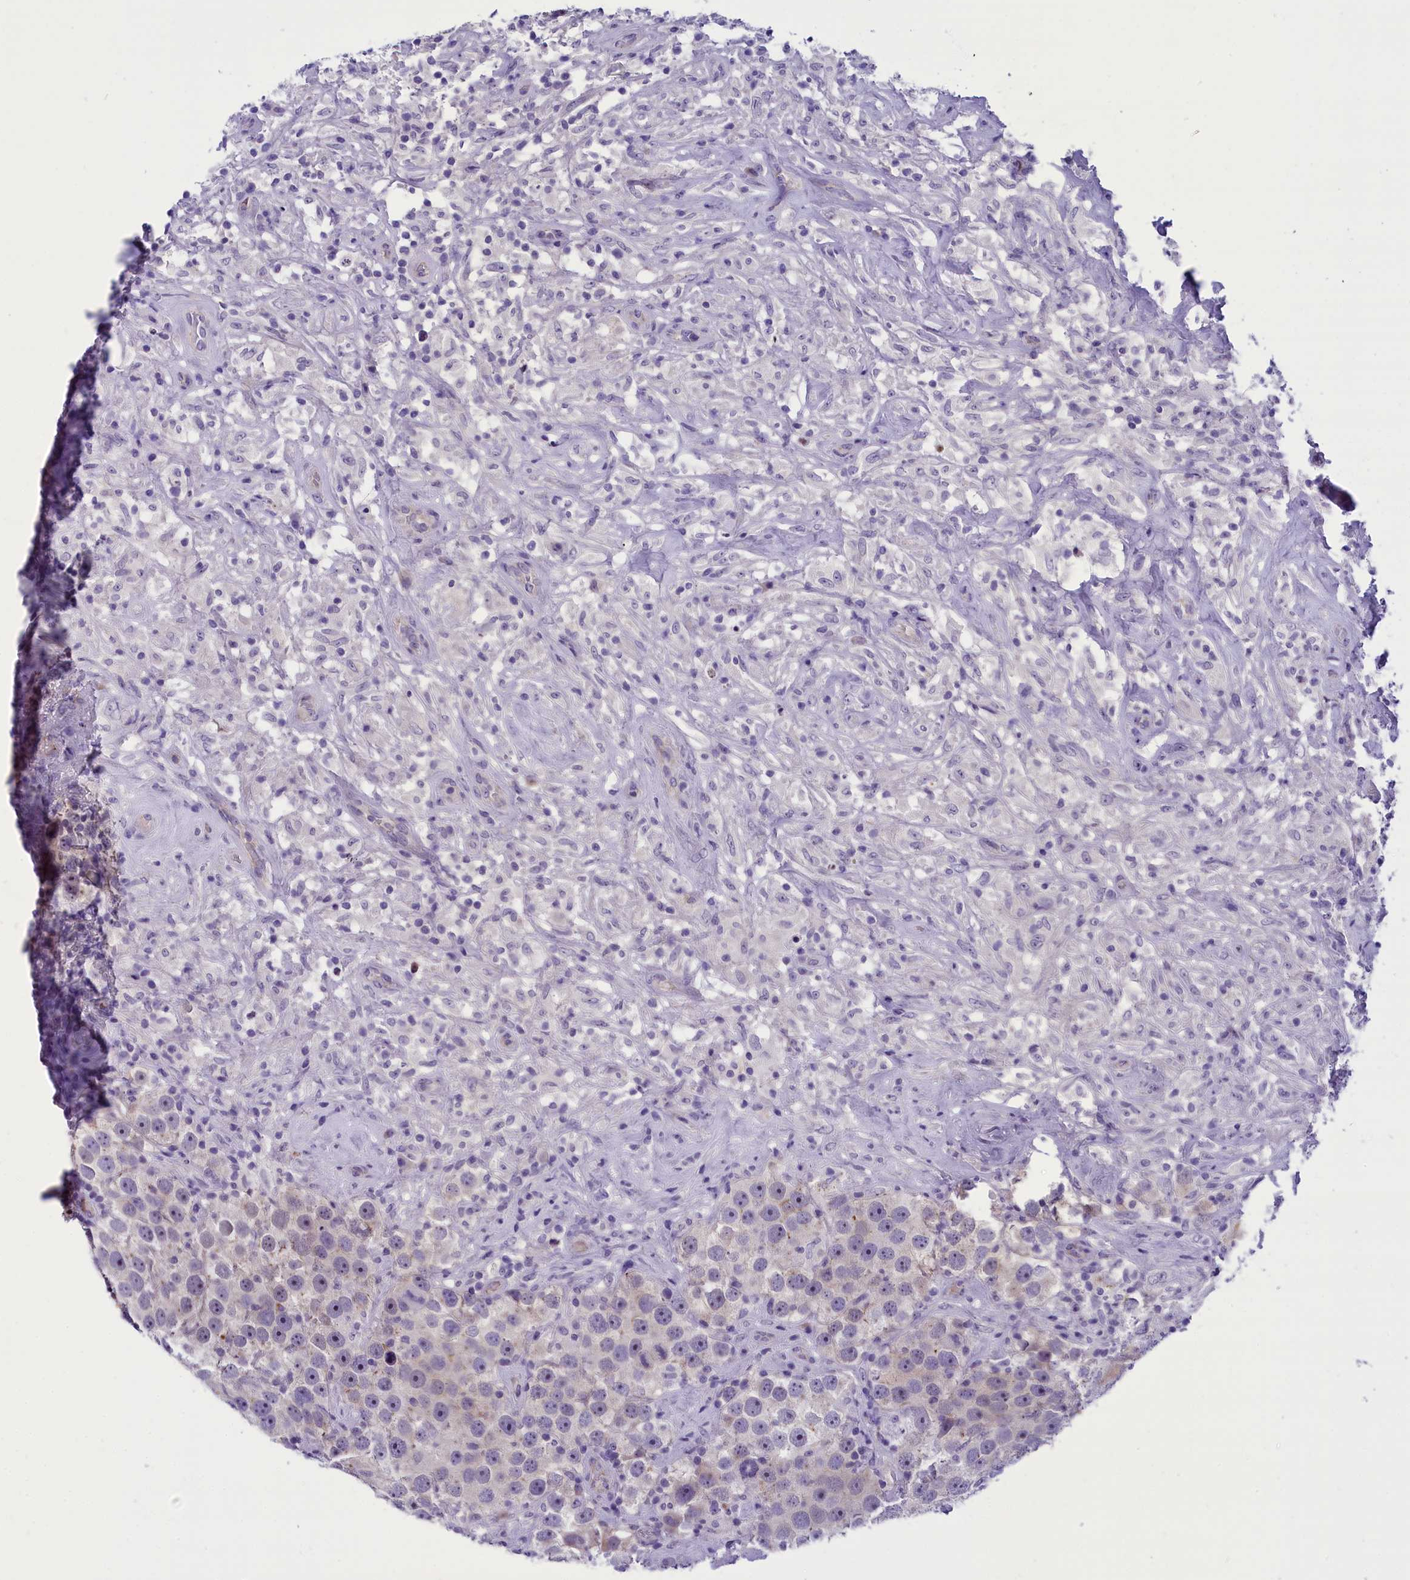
{"staining": {"intensity": "negative", "quantity": "none", "location": "none"}, "tissue": "testis cancer", "cell_type": "Tumor cells", "image_type": "cancer", "snomed": [{"axis": "morphology", "description": "Seminoma, NOS"}, {"axis": "topography", "description": "Testis"}], "caption": "A histopathology image of human testis cancer is negative for staining in tumor cells. (DAB immunohistochemistry (IHC) with hematoxylin counter stain).", "gene": "PRR15", "patient": {"sex": "male", "age": 49}}